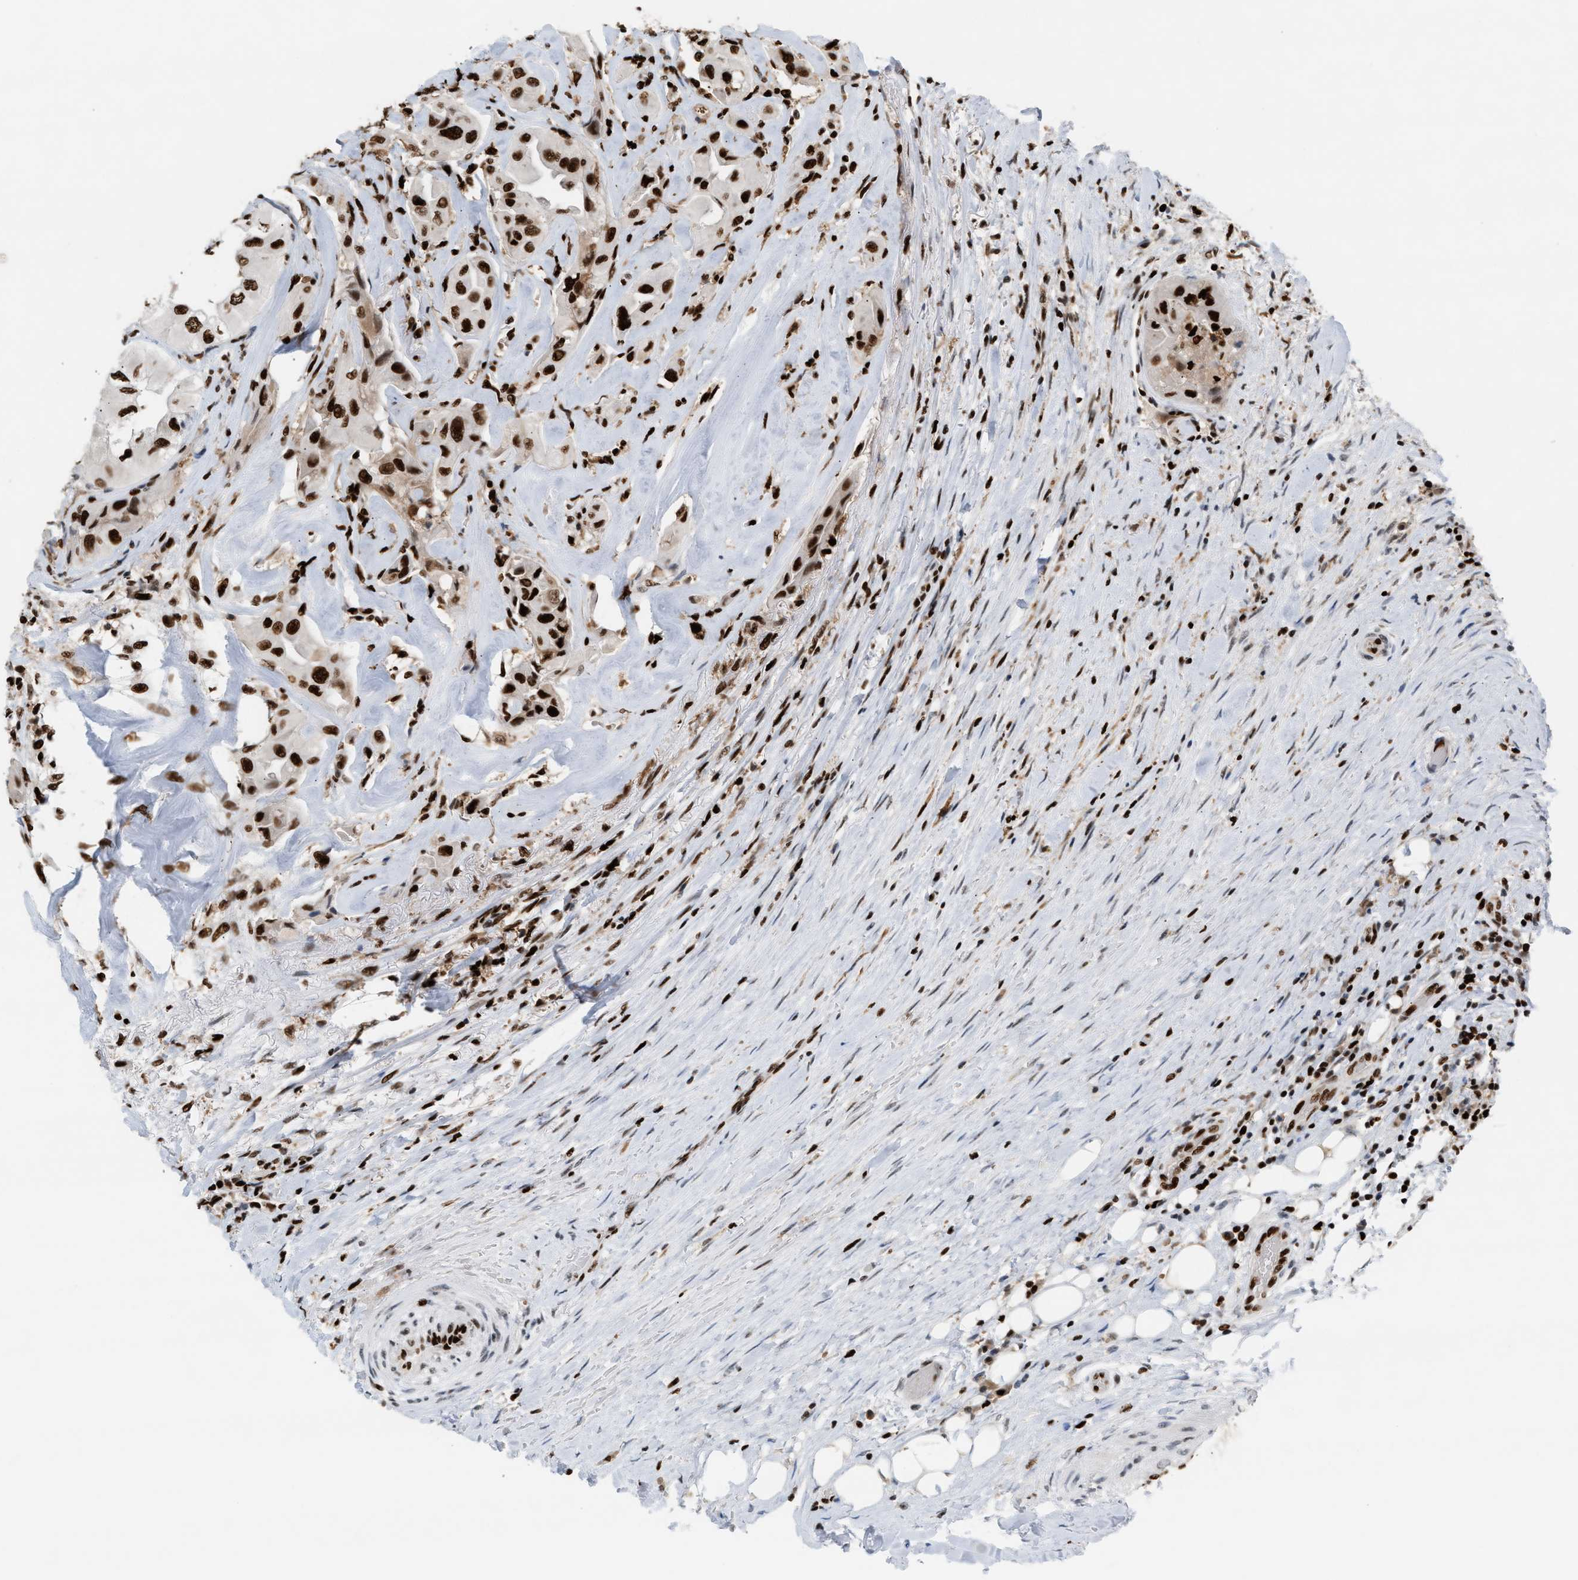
{"staining": {"intensity": "strong", "quantity": ">75%", "location": "nuclear"}, "tissue": "thyroid cancer", "cell_type": "Tumor cells", "image_type": "cancer", "snomed": [{"axis": "morphology", "description": "Papillary adenocarcinoma, NOS"}, {"axis": "topography", "description": "Thyroid gland"}], "caption": "A high amount of strong nuclear positivity is seen in approximately >75% of tumor cells in thyroid cancer (papillary adenocarcinoma) tissue.", "gene": "RNASEK-C17orf49", "patient": {"sex": "female", "age": 59}}